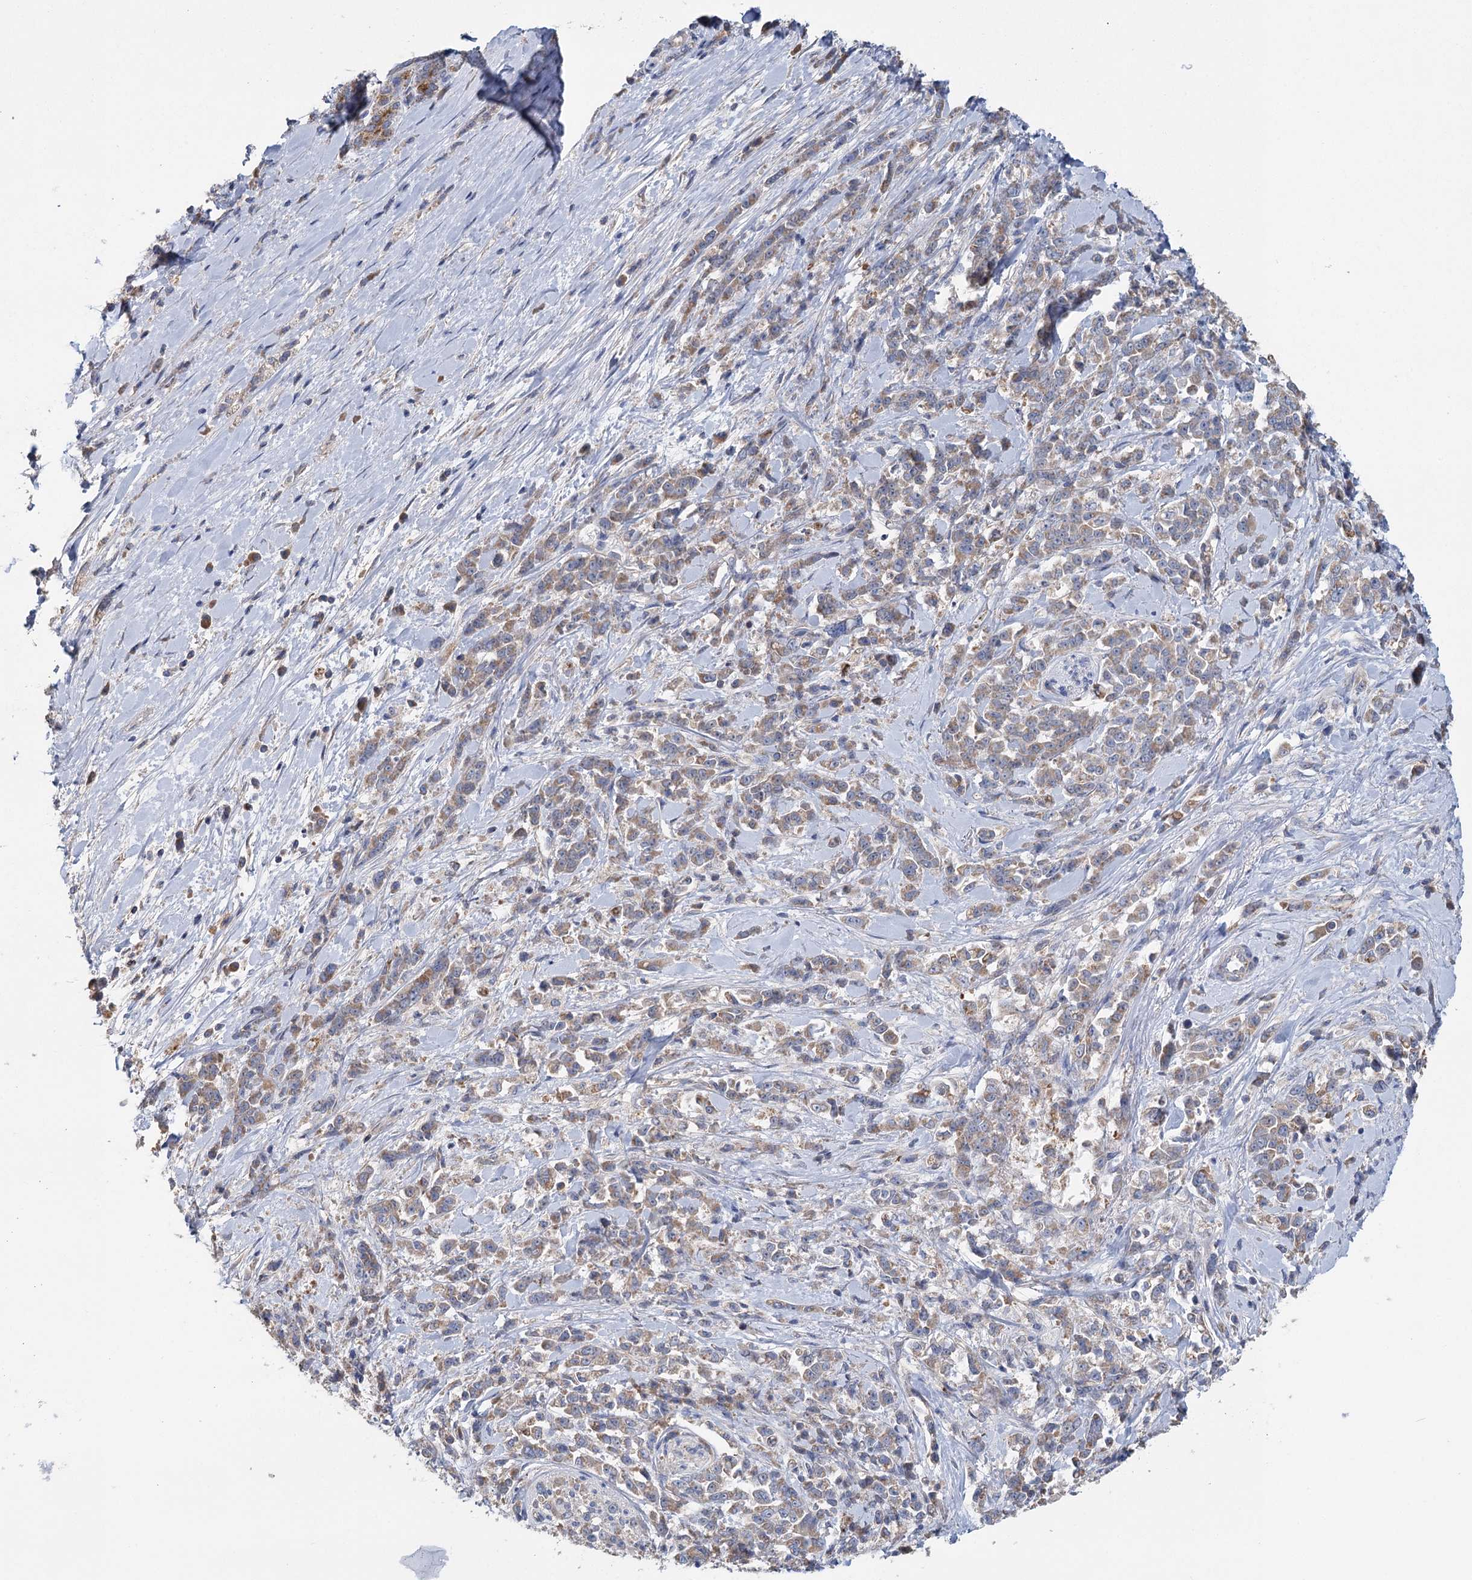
{"staining": {"intensity": "weak", "quantity": ">75%", "location": "cytoplasmic/membranous"}, "tissue": "pancreatic cancer", "cell_type": "Tumor cells", "image_type": "cancer", "snomed": [{"axis": "morphology", "description": "Normal tissue, NOS"}, {"axis": "morphology", "description": "Adenocarcinoma, NOS"}, {"axis": "topography", "description": "Pancreas"}], "caption": "Protein staining of adenocarcinoma (pancreatic) tissue exhibits weak cytoplasmic/membranous expression in about >75% of tumor cells.", "gene": "ANKRD16", "patient": {"sex": "female", "age": 64}}